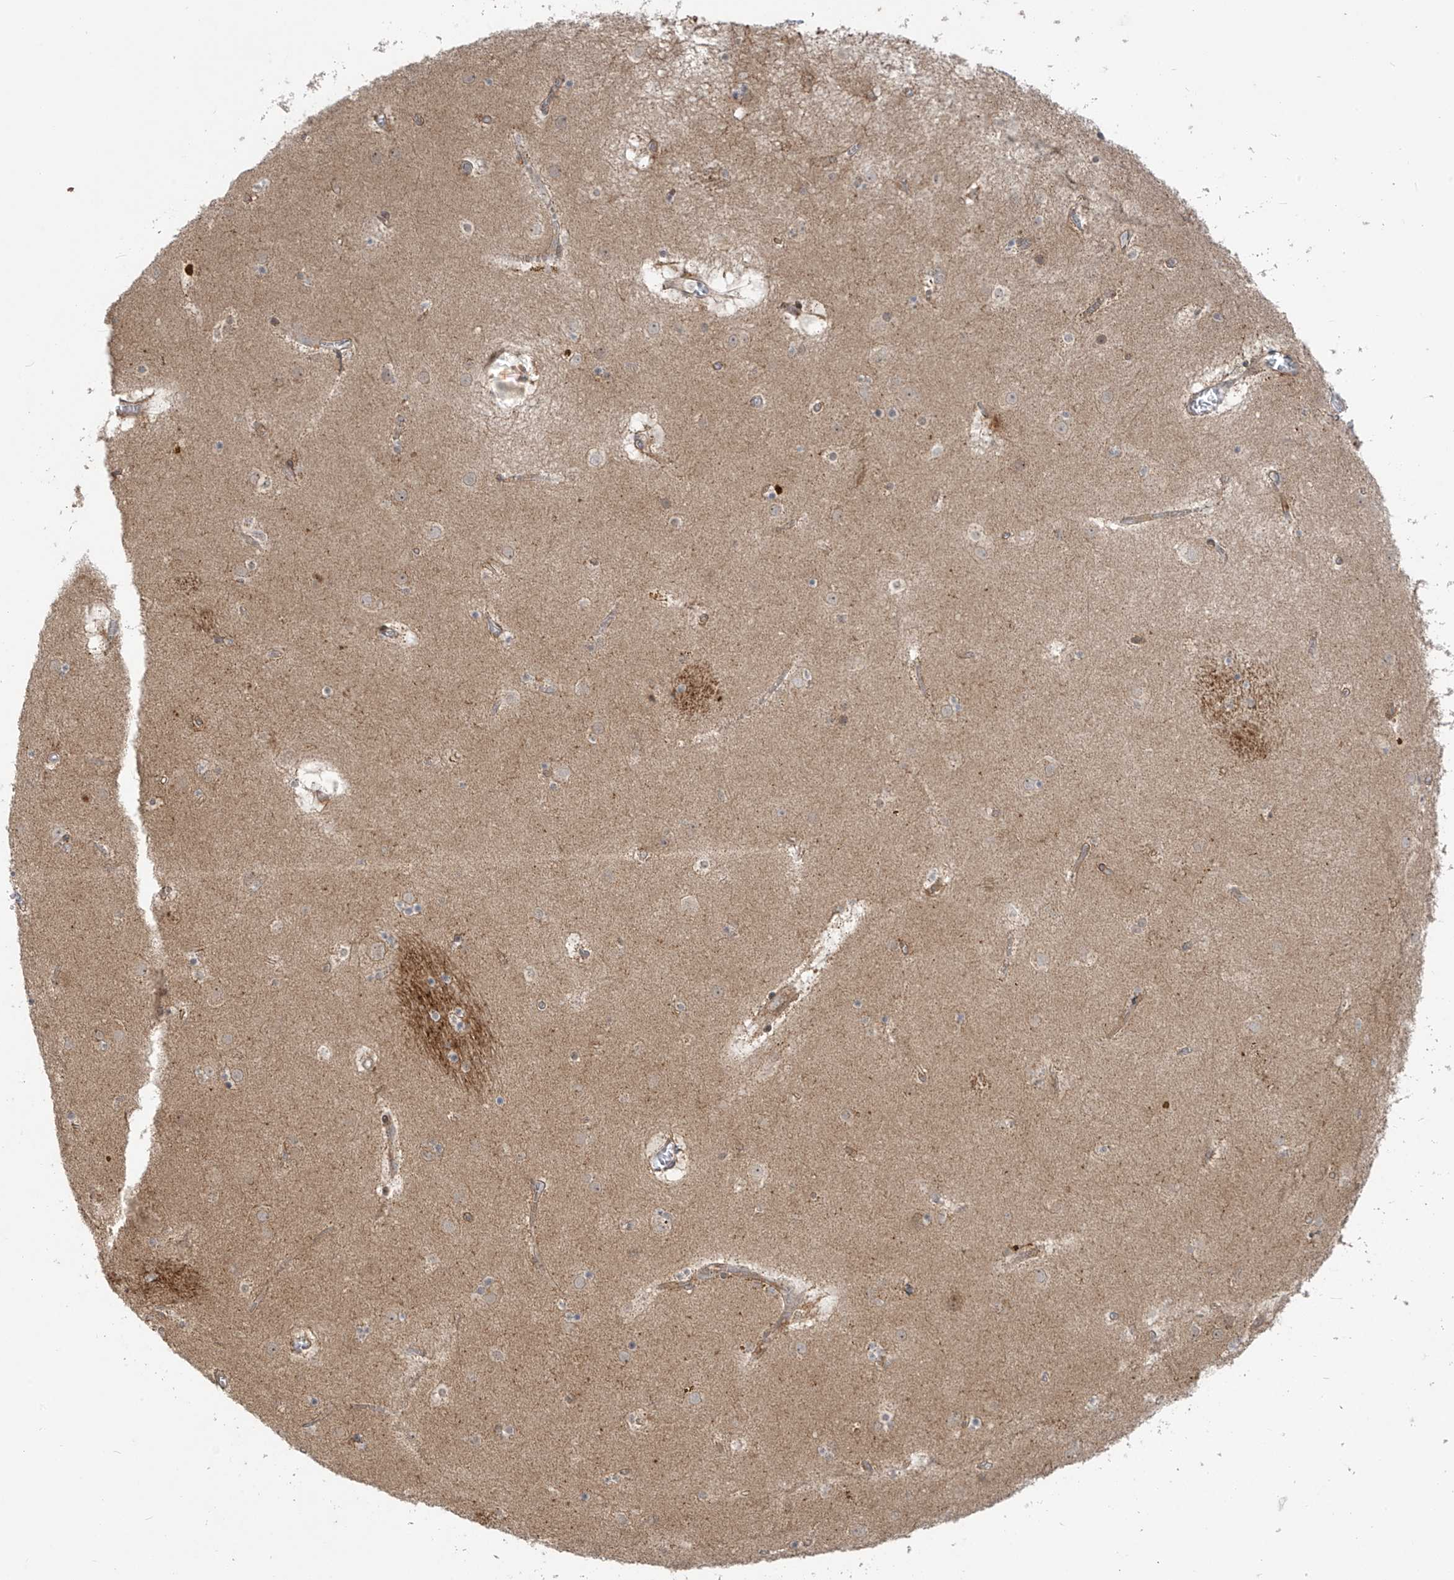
{"staining": {"intensity": "weak", "quantity": "<25%", "location": "cytoplasmic/membranous"}, "tissue": "caudate", "cell_type": "Glial cells", "image_type": "normal", "snomed": [{"axis": "morphology", "description": "Normal tissue, NOS"}, {"axis": "topography", "description": "Lateral ventricle wall"}], "caption": "Immunohistochemistry (IHC) of normal caudate shows no positivity in glial cells. Brightfield microscopy of IHC stained with DAB (3,3'-diaminobenzidine) (brown) and hematoxylin (blue), captured at high magnification.", "gene": "KATNIP", "patient": {"sex": "male", "age": 70}}